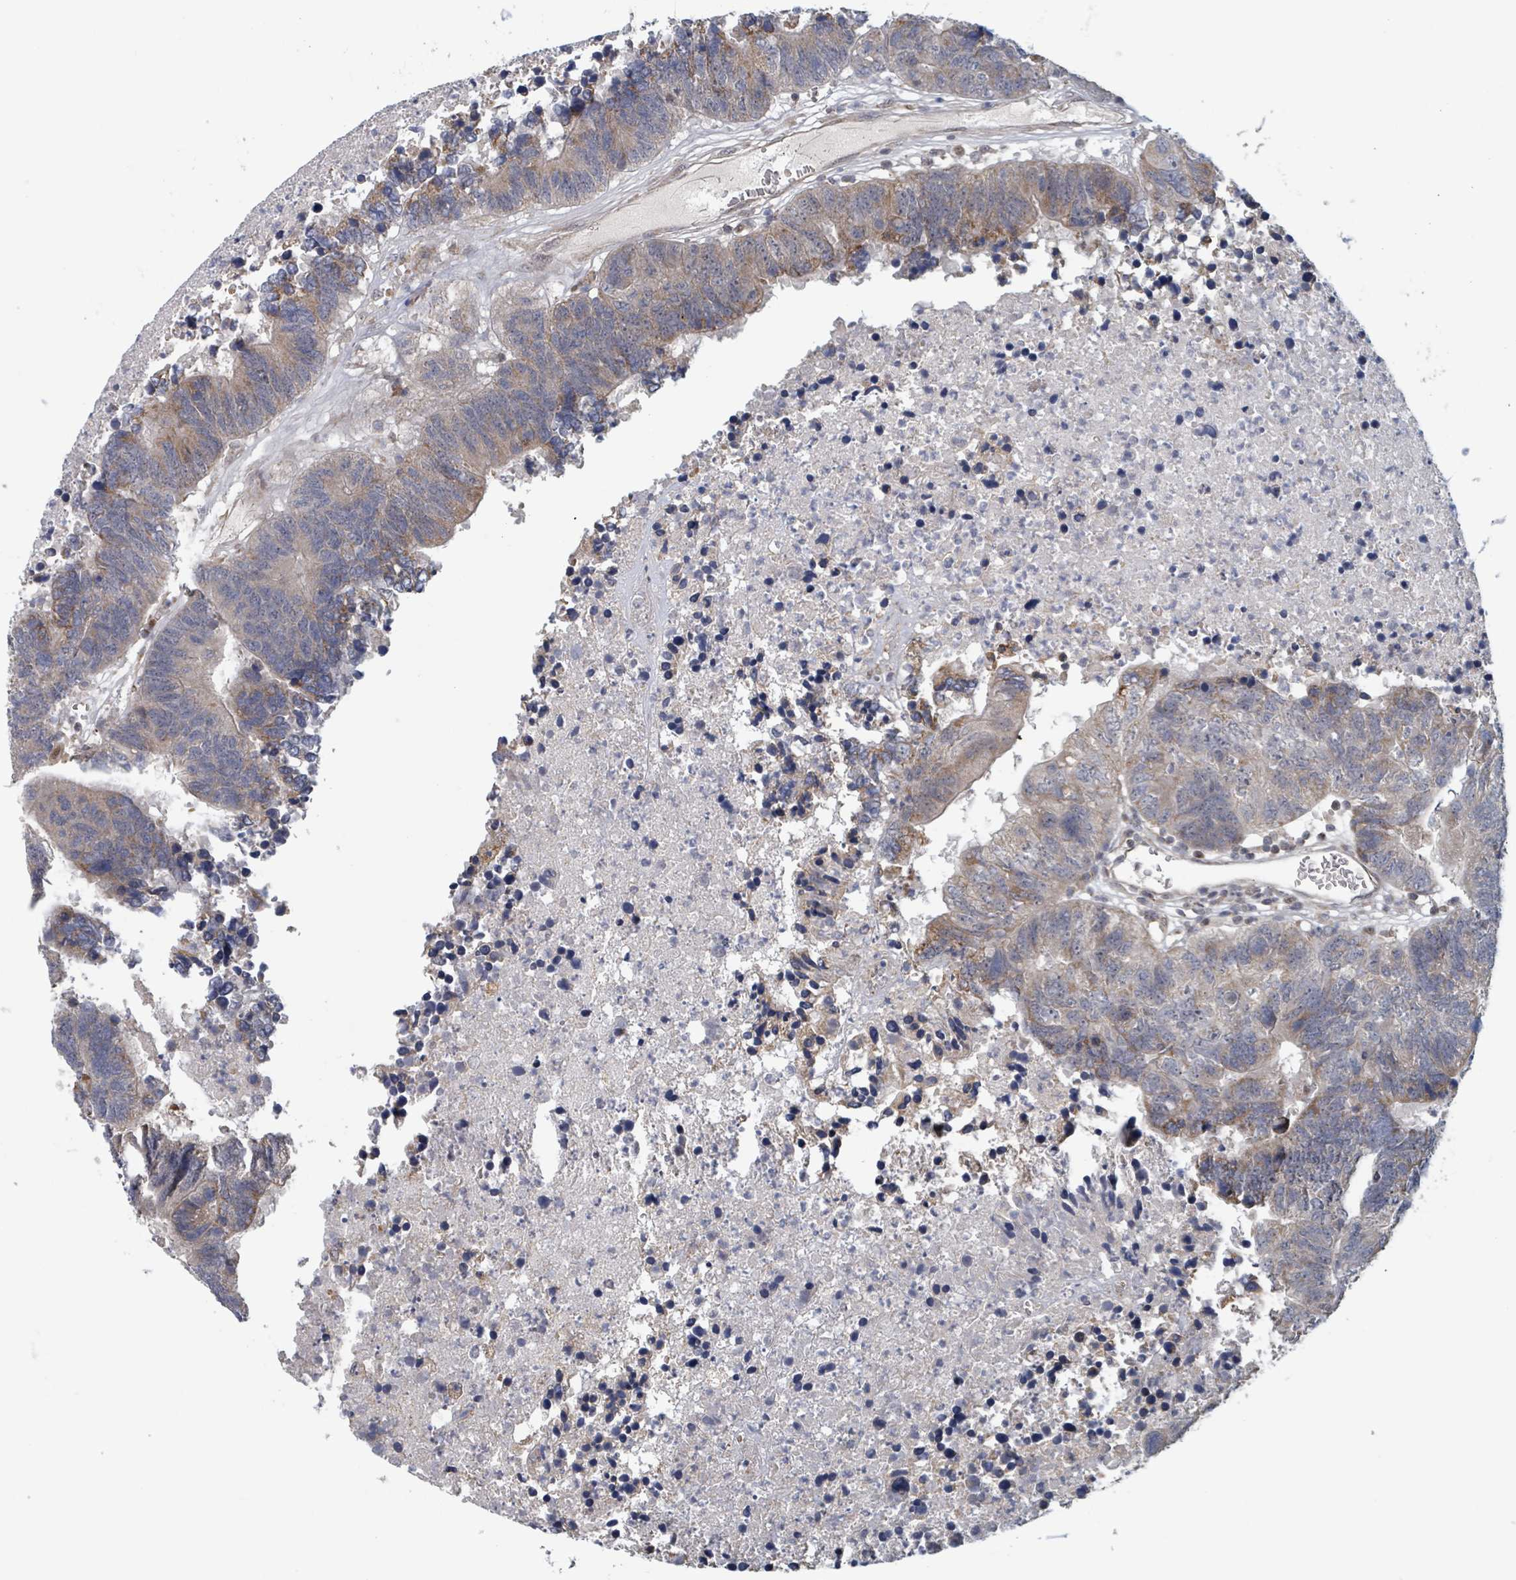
{"staining": {"intensity": "moderate", "quantity": "25%-75%", "location": "cytoplasmic/membranous"}, "tissue": "colorectal cancer", "cell_type": "Tumor cells", "image_type": "cancer", "snomed": [{"axis": "morphology", "description": "Adenocarcinoma, NOS"}, {"axis": "topography", "description": "Colon"}], "caption": "Protein staining of colorectal adenocarcinoma tissue reveals moderate cytoplasmic/membranous positivity in about 25%-75% of tumor cells.", "gene": "HIVEP1", "patient": {"sex": "female", "age": 48}}